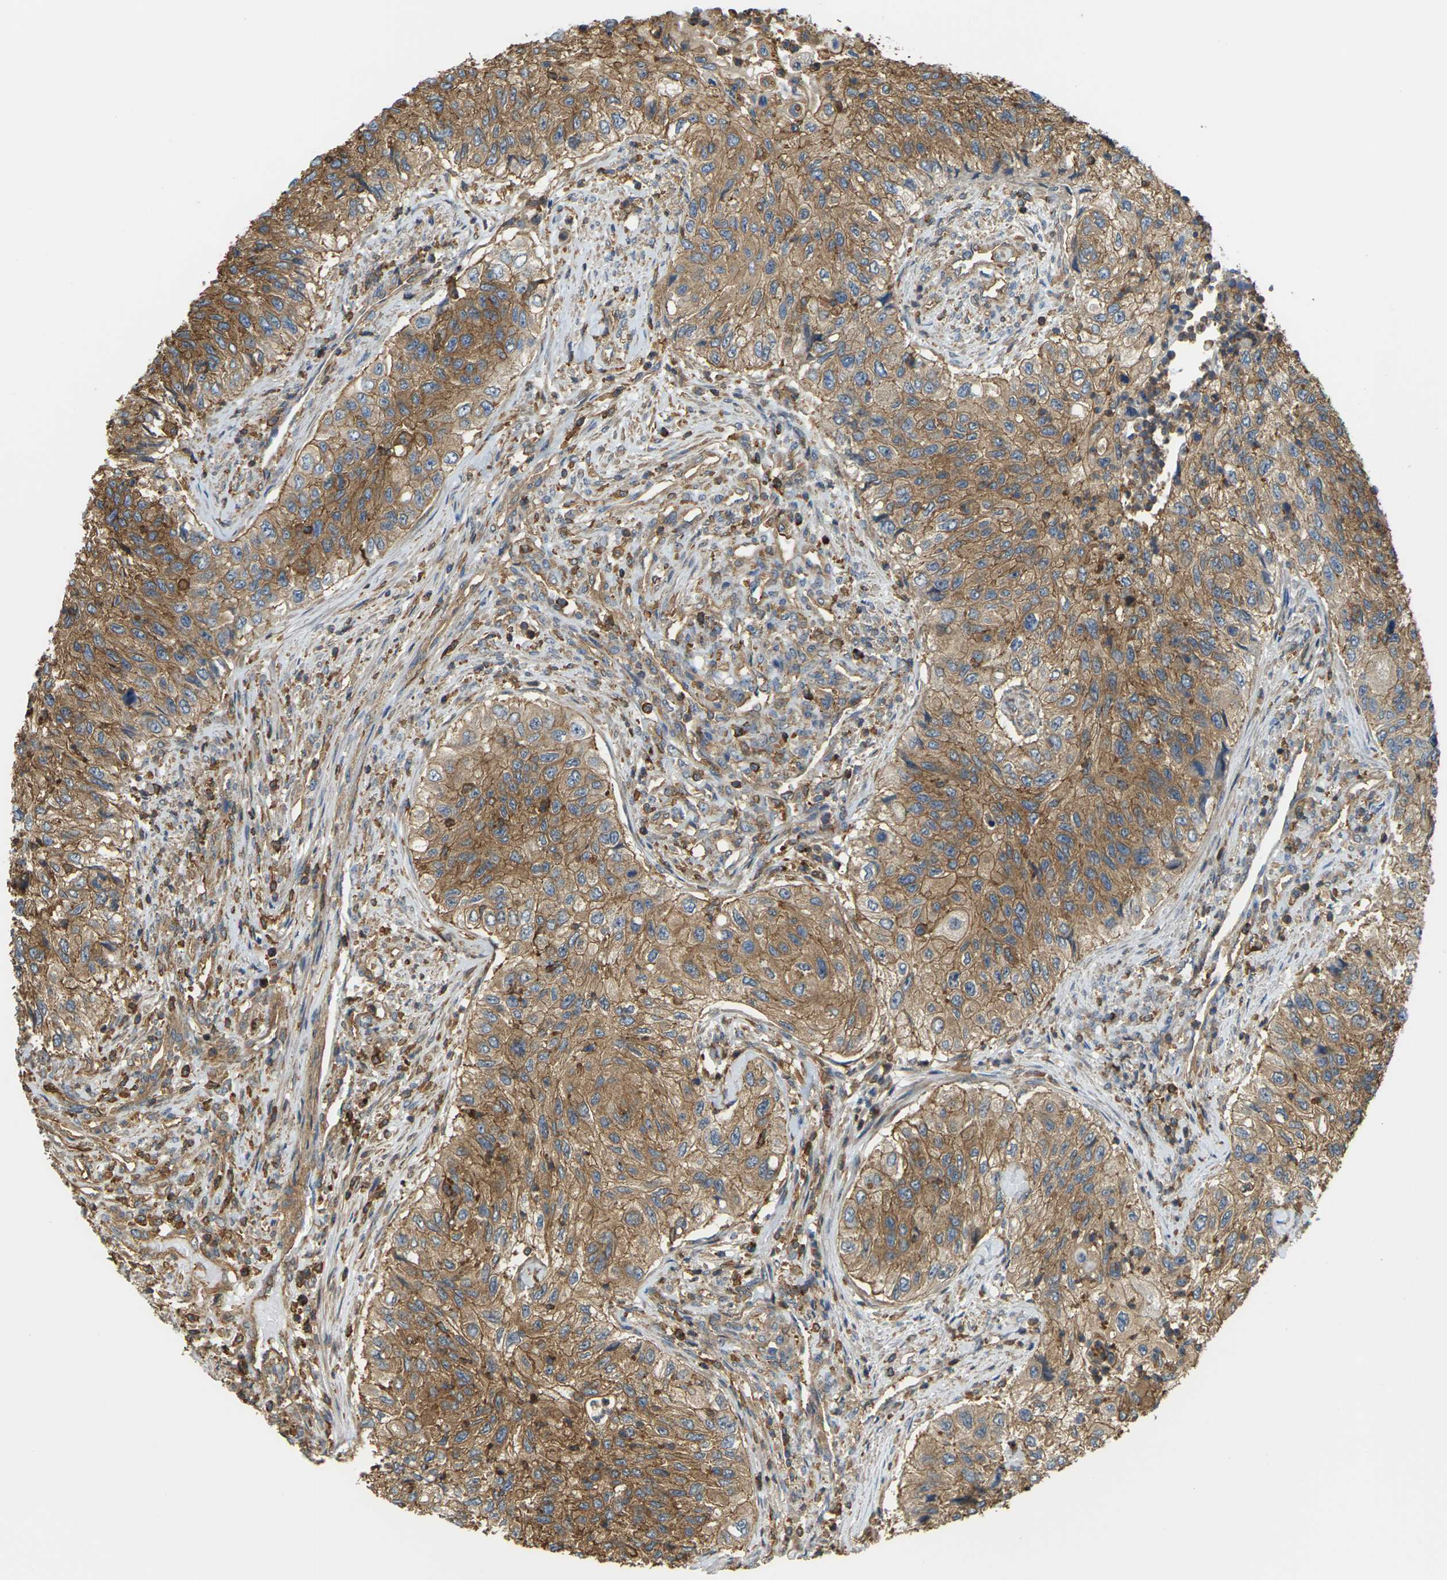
{"staining": {"intensity": "moderate", "quantity": ">75%", "location": "cytoplasmic/membranous"}, "tissue": "urothelial cancer", "cell_type": "Tumor cells", "image_type": "cancer", "snomed": [{"axis": "morphology", "description": "Urothelial carcinoma, High grade"}, {"axis": "topography", "description": "Urinary bladder"}], "caption": "Protein staining of urothelial carcinoma (high-grade) tissue exhibits moderate cytoplasmic/membranous positivity in about >75% of tumor cells.", "gene": "IQGAP1", "patient": {"sex": "female", "age": 60}}